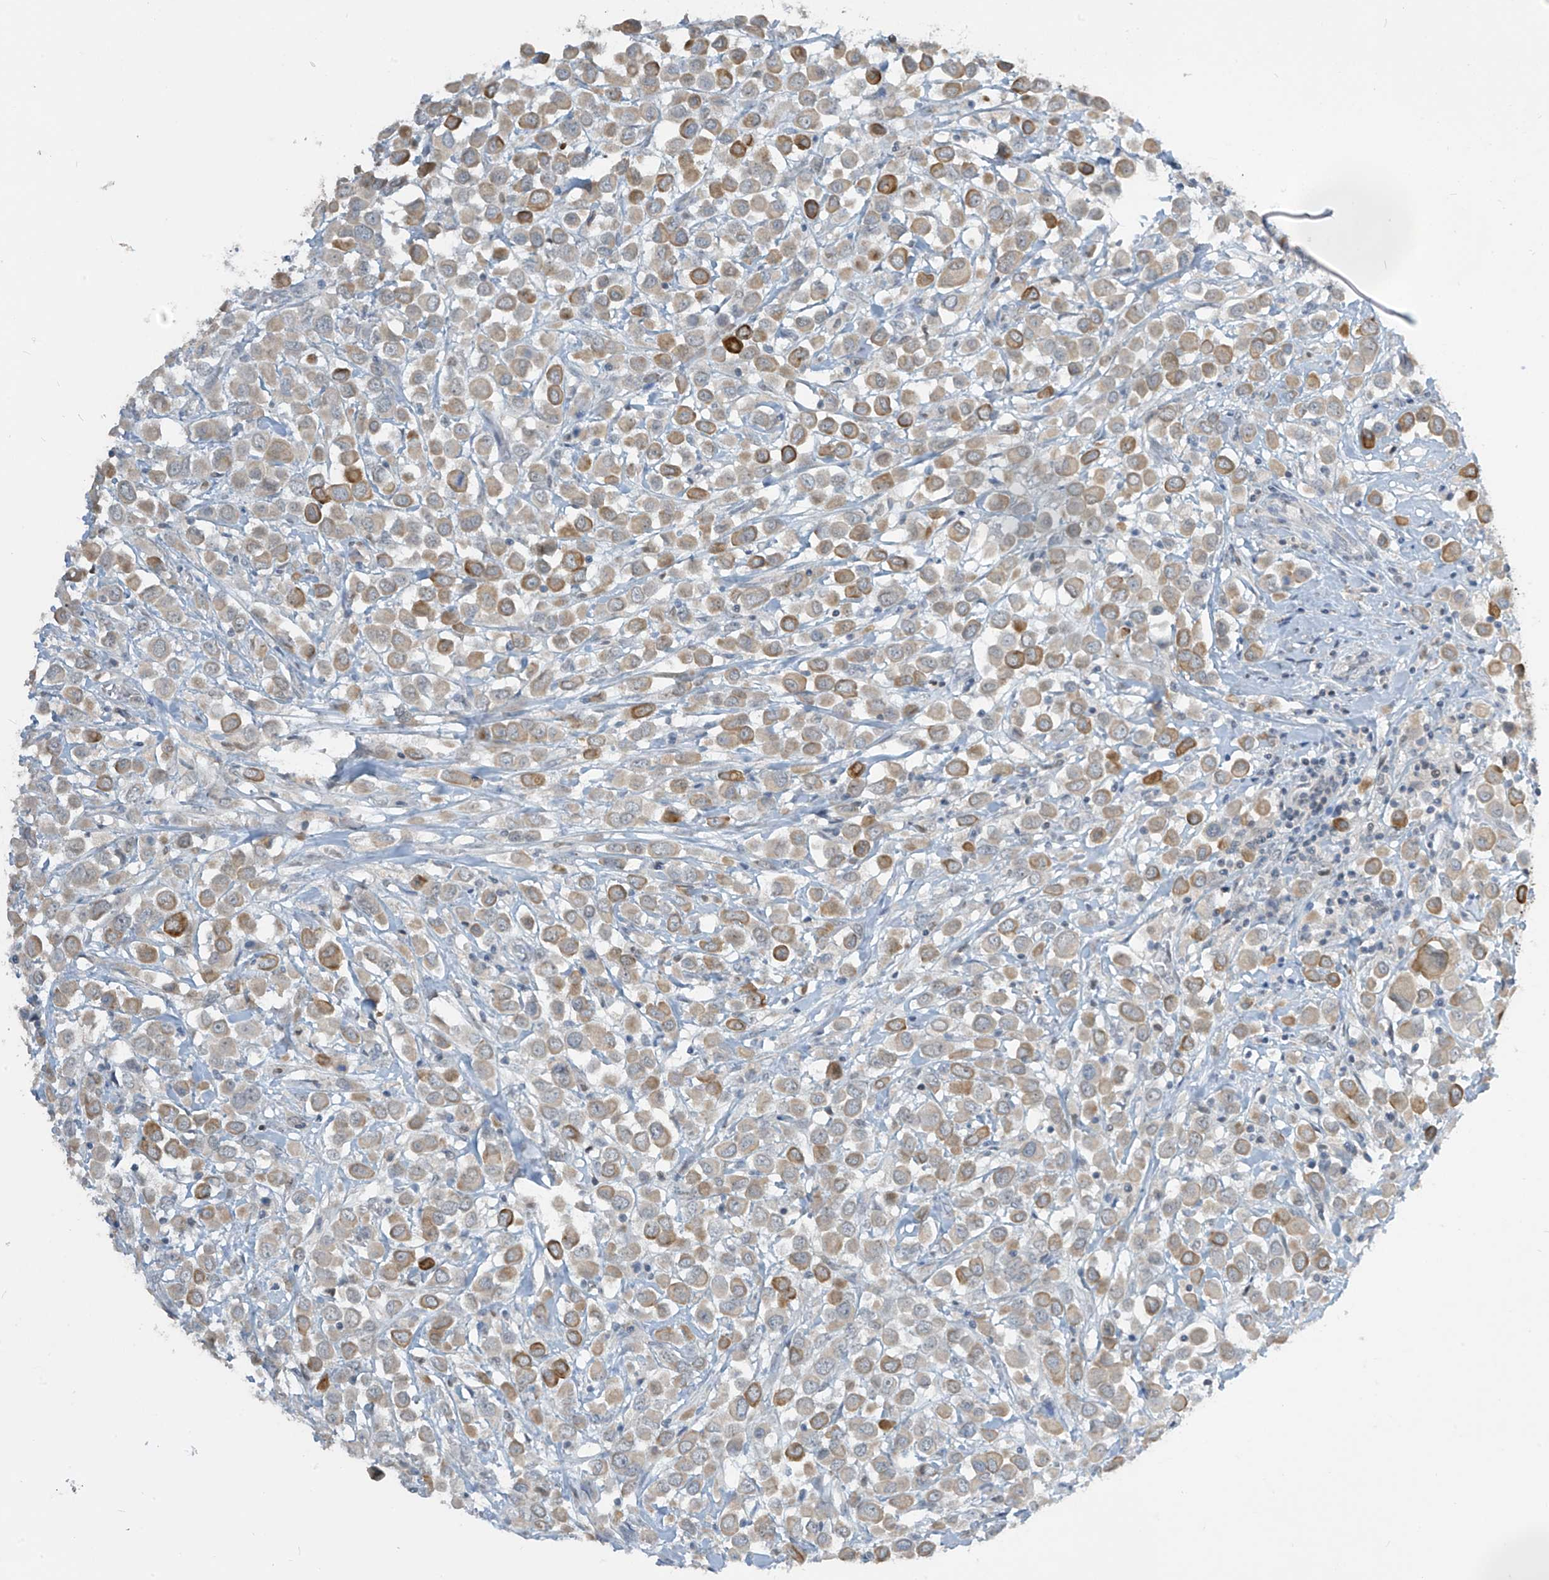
{"staining": {"intensity": "strong", "quantity": "<25%", "location": "cytoplasmic/membranous"}, "tissue": "breast cancer", "cell_type": "Tumor cells", "image_type": "cancer", "snomed": [{"axis": "morphology", "description": "Duct carcinoma"}, {"axis": "topography", "description": "Breast"}], "caption": "A high-resolution photomicrograph shows immunohistochemistry staining of breast cancer (intraductal carcinoma), which displays strong cytoplasmic/membranous positivity in approximately <25% of tumor cells.", "gene": "METAP1D", "patient": {"sex": "female", "age": 61}}